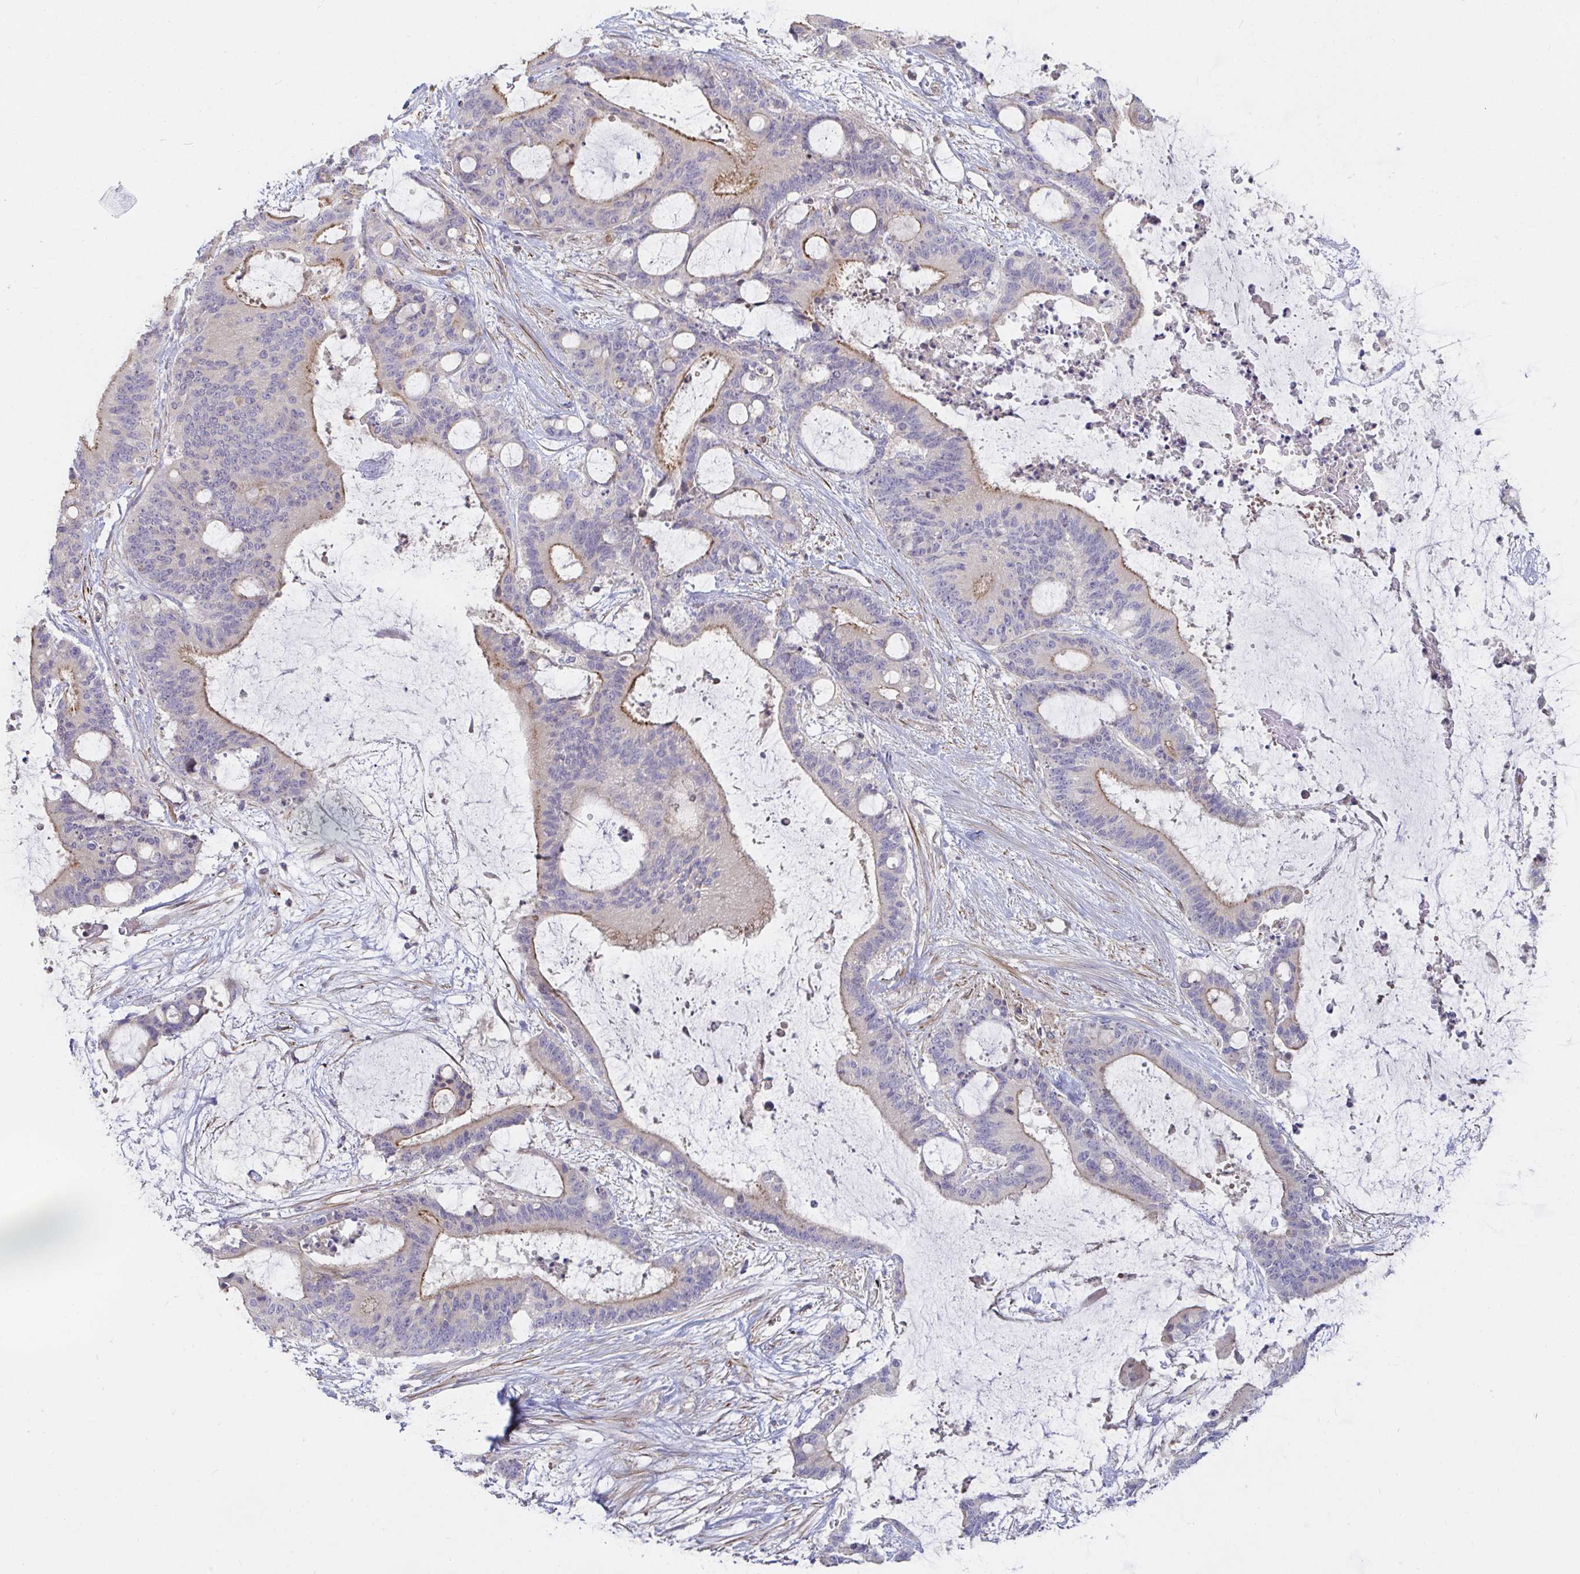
{"staining": {"intensity": "moderate", "quantity": "<25%", "location": "cytoplasmic/membranous"}, "tissue": "liver cancer", "cell_type": "Tumor cells", "image_type": "cancer", "snomed": [{"axis": "morphology", "description": "Normal tissue, NOS"}, {"axis": "morphology", "description": "Cholangiocarcinoma"}, {"axis": "topography", "description": "Liver"}, {"axis": "topography", "description": "Peripheral nerve tissue"}], "caption": "This is a histology image of immunohistochemistry (IHC) staining of cholangiocarcinoma (liver), which shows moderate positivity in the cytoplasmic/membranous of tumor cells.", "gene": "SSH2", "patient": {"sex": "female", "age": 73}}